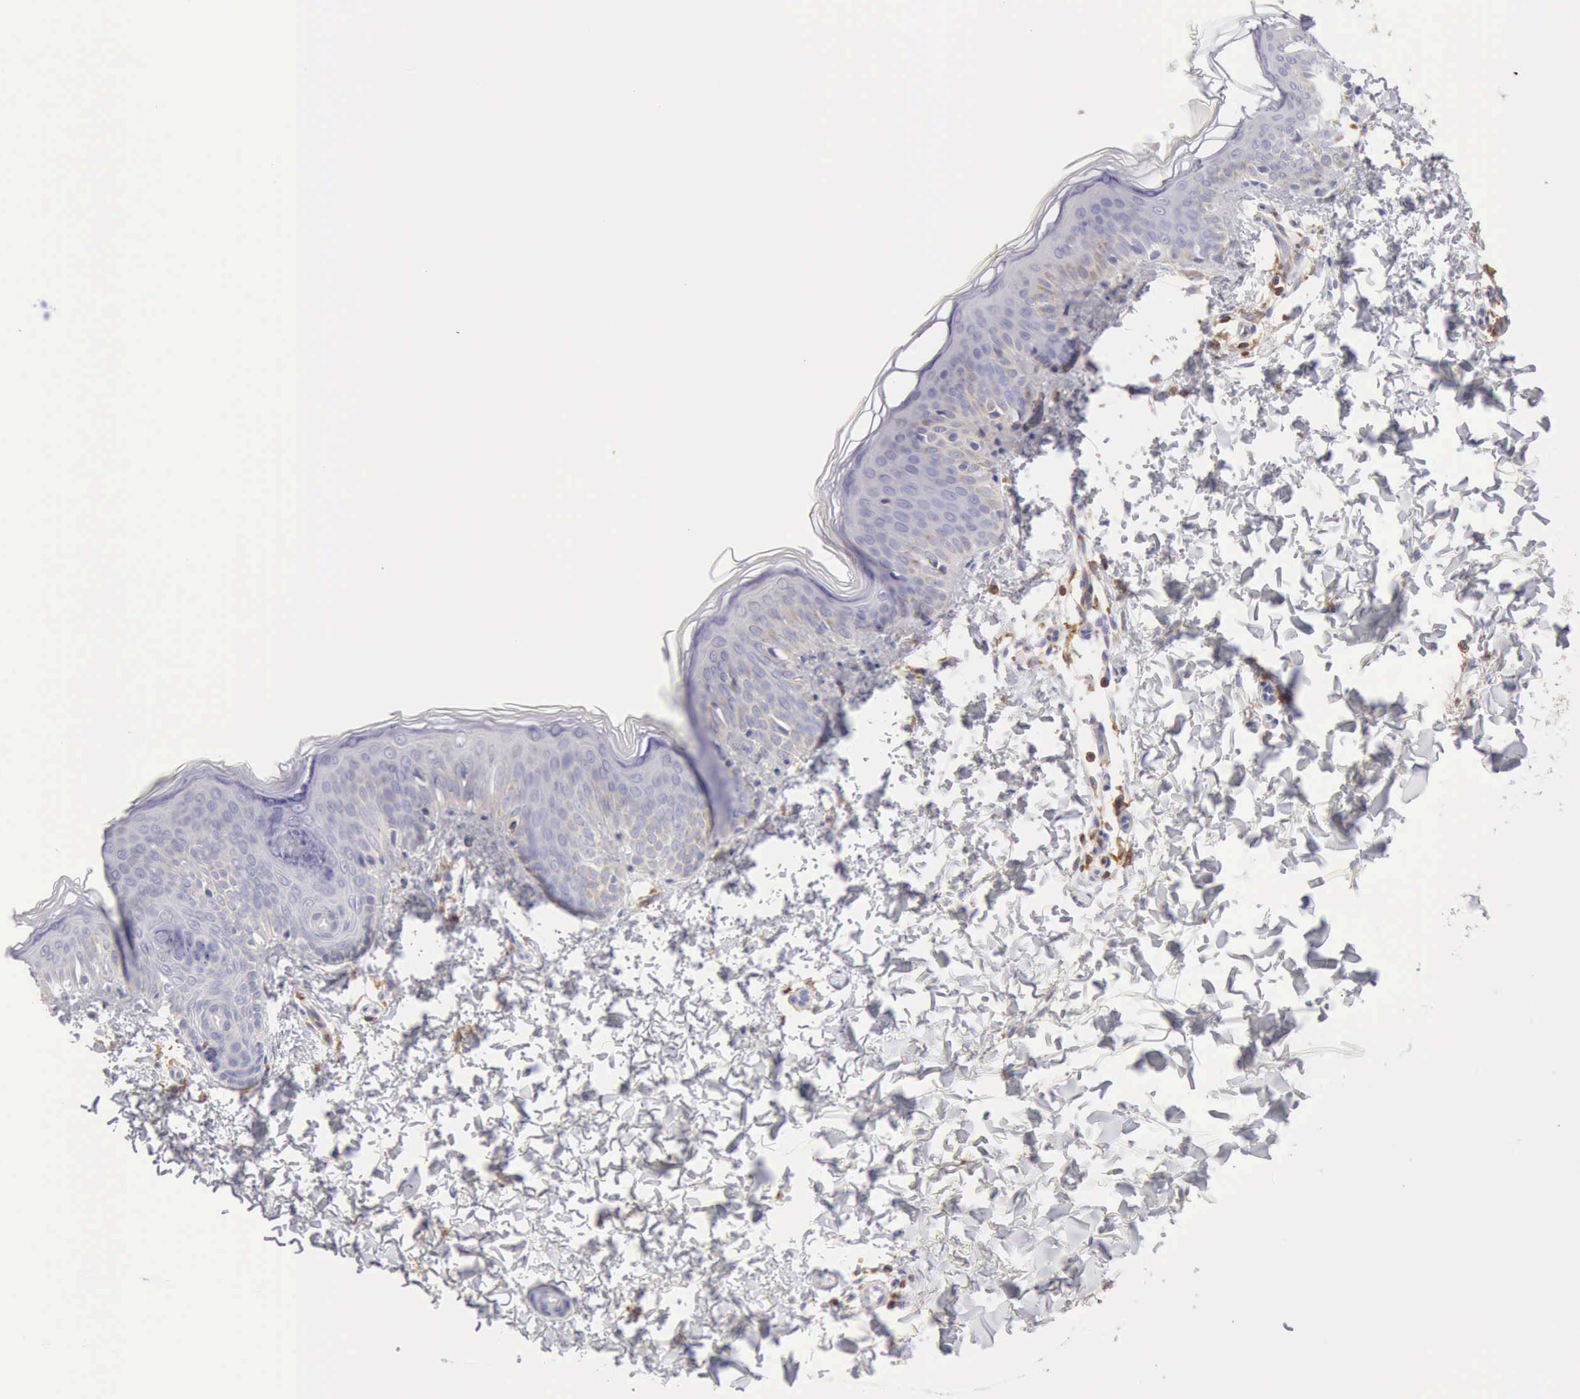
{"staining": {"intensity": "moderate", "quantity": "<25%", "location": "cytoplasmic/membranous"}, "tissue": "skin", "cell_type": "Fibroblasts", "image_type": "normal", "snomed": [{"axis": "morphology", "description": "Normal tissue, NOS"}, {"axis": "topography", "description": "Skin"}], "caption": "Immunohistochemical staining of normal skin displays moderate cytoplasmic/membranous protein staining in approximately <25% of fibroblasts. Nuclei are stained in blue.", "gene": "ARHGAP4", "patient": {"sex": "female", "age": 4}}